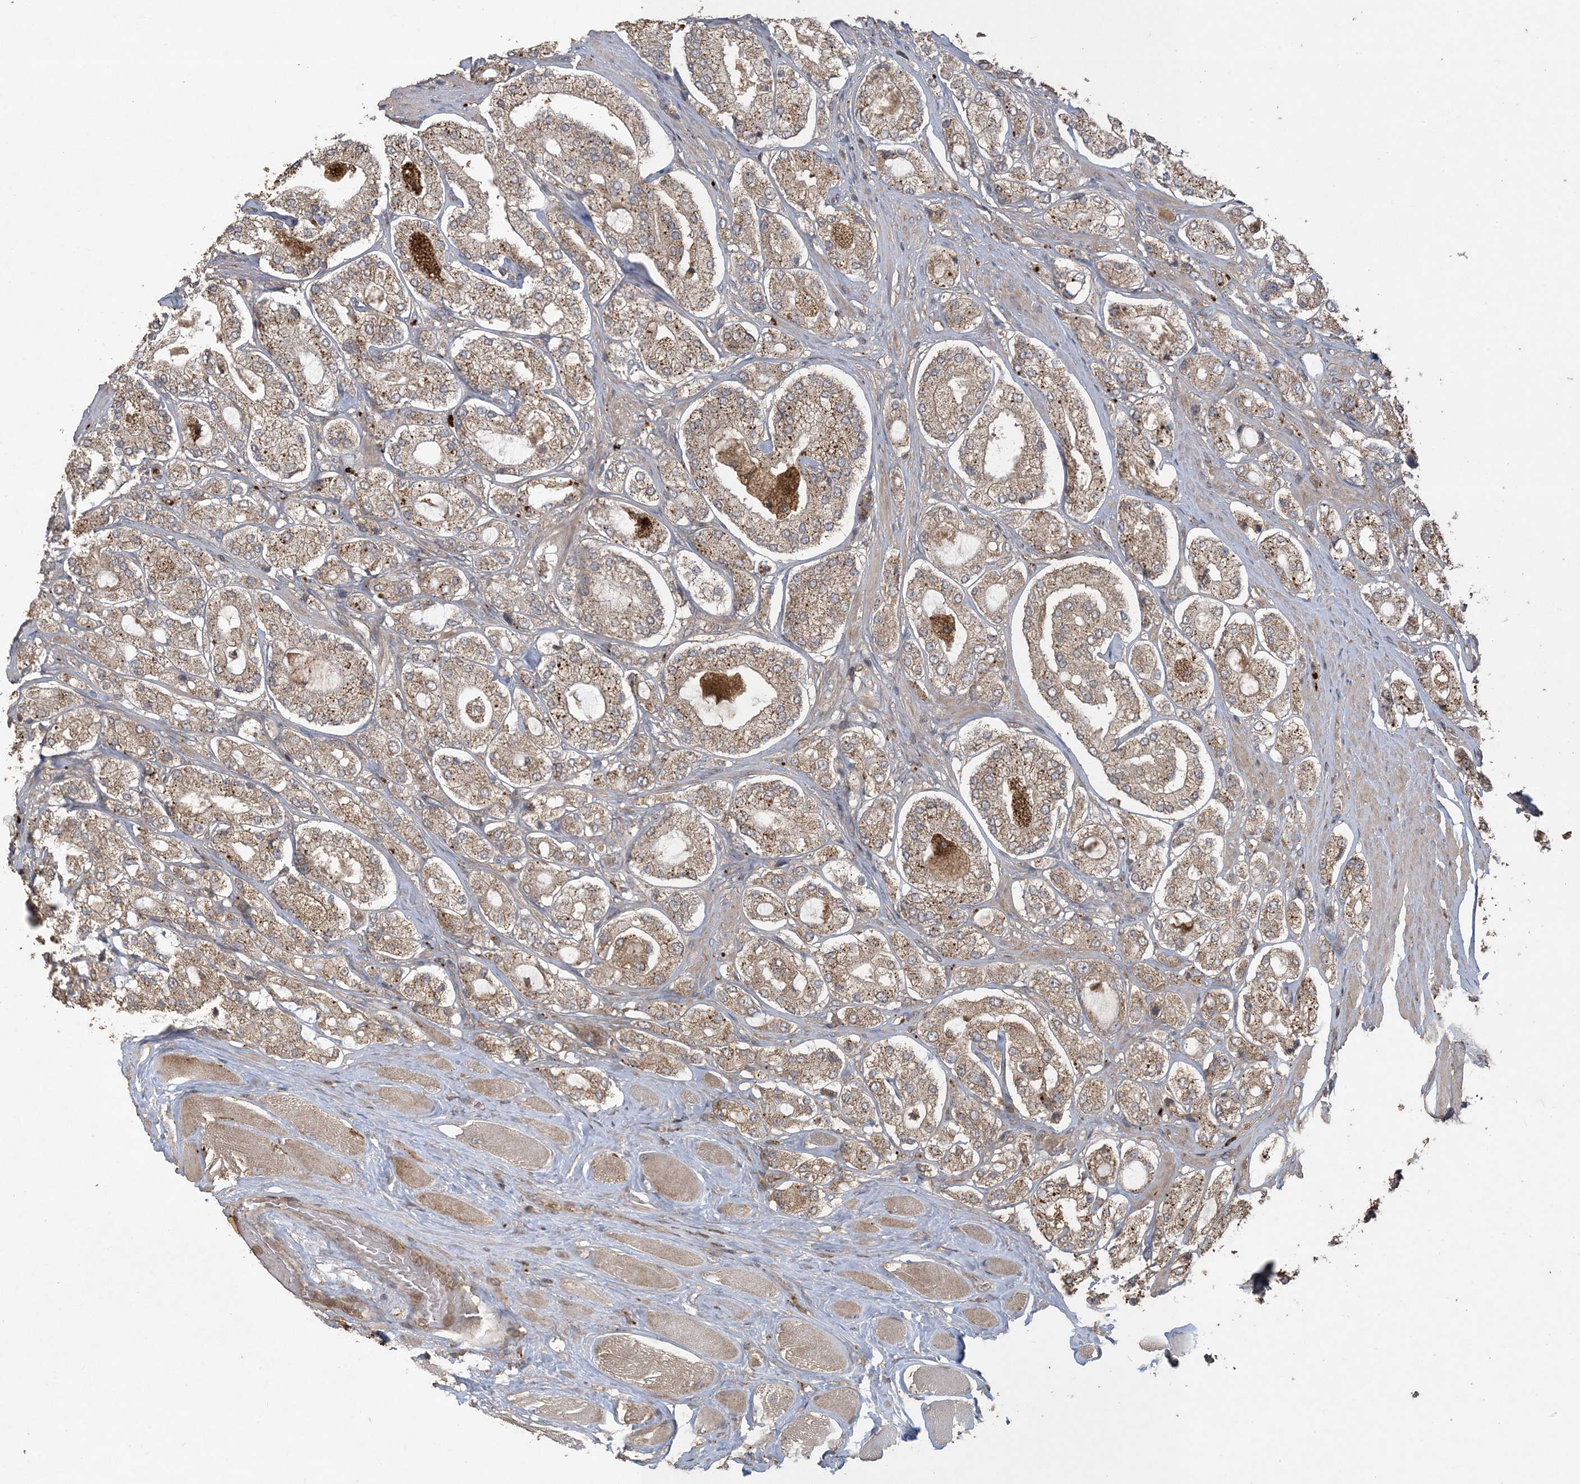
{"staining": {"intensity": "moderate", "quantity": ">75%", "location": "cytoplasmic/membranous"}, "tissue": "prostate cancer", "cell_type": "Tumor cells", "image_type": "cancer", "snomed": [{"axis": "morphology", "description": "Adenocarcinoma, High grade"}, {"axis": "topography", "description": "Prostate"}], "caption": "Tumor cells exhibit medium levels of moderate cytoplasmic/membranous expression in about >75% of cells in human adenocarcinoma (high-grade) (prostate). (DAB = brown stain, brightfield microscopy at high magnification).", "gene": "EFCAB8", "patient": {"sex": "male", "age": 65}}